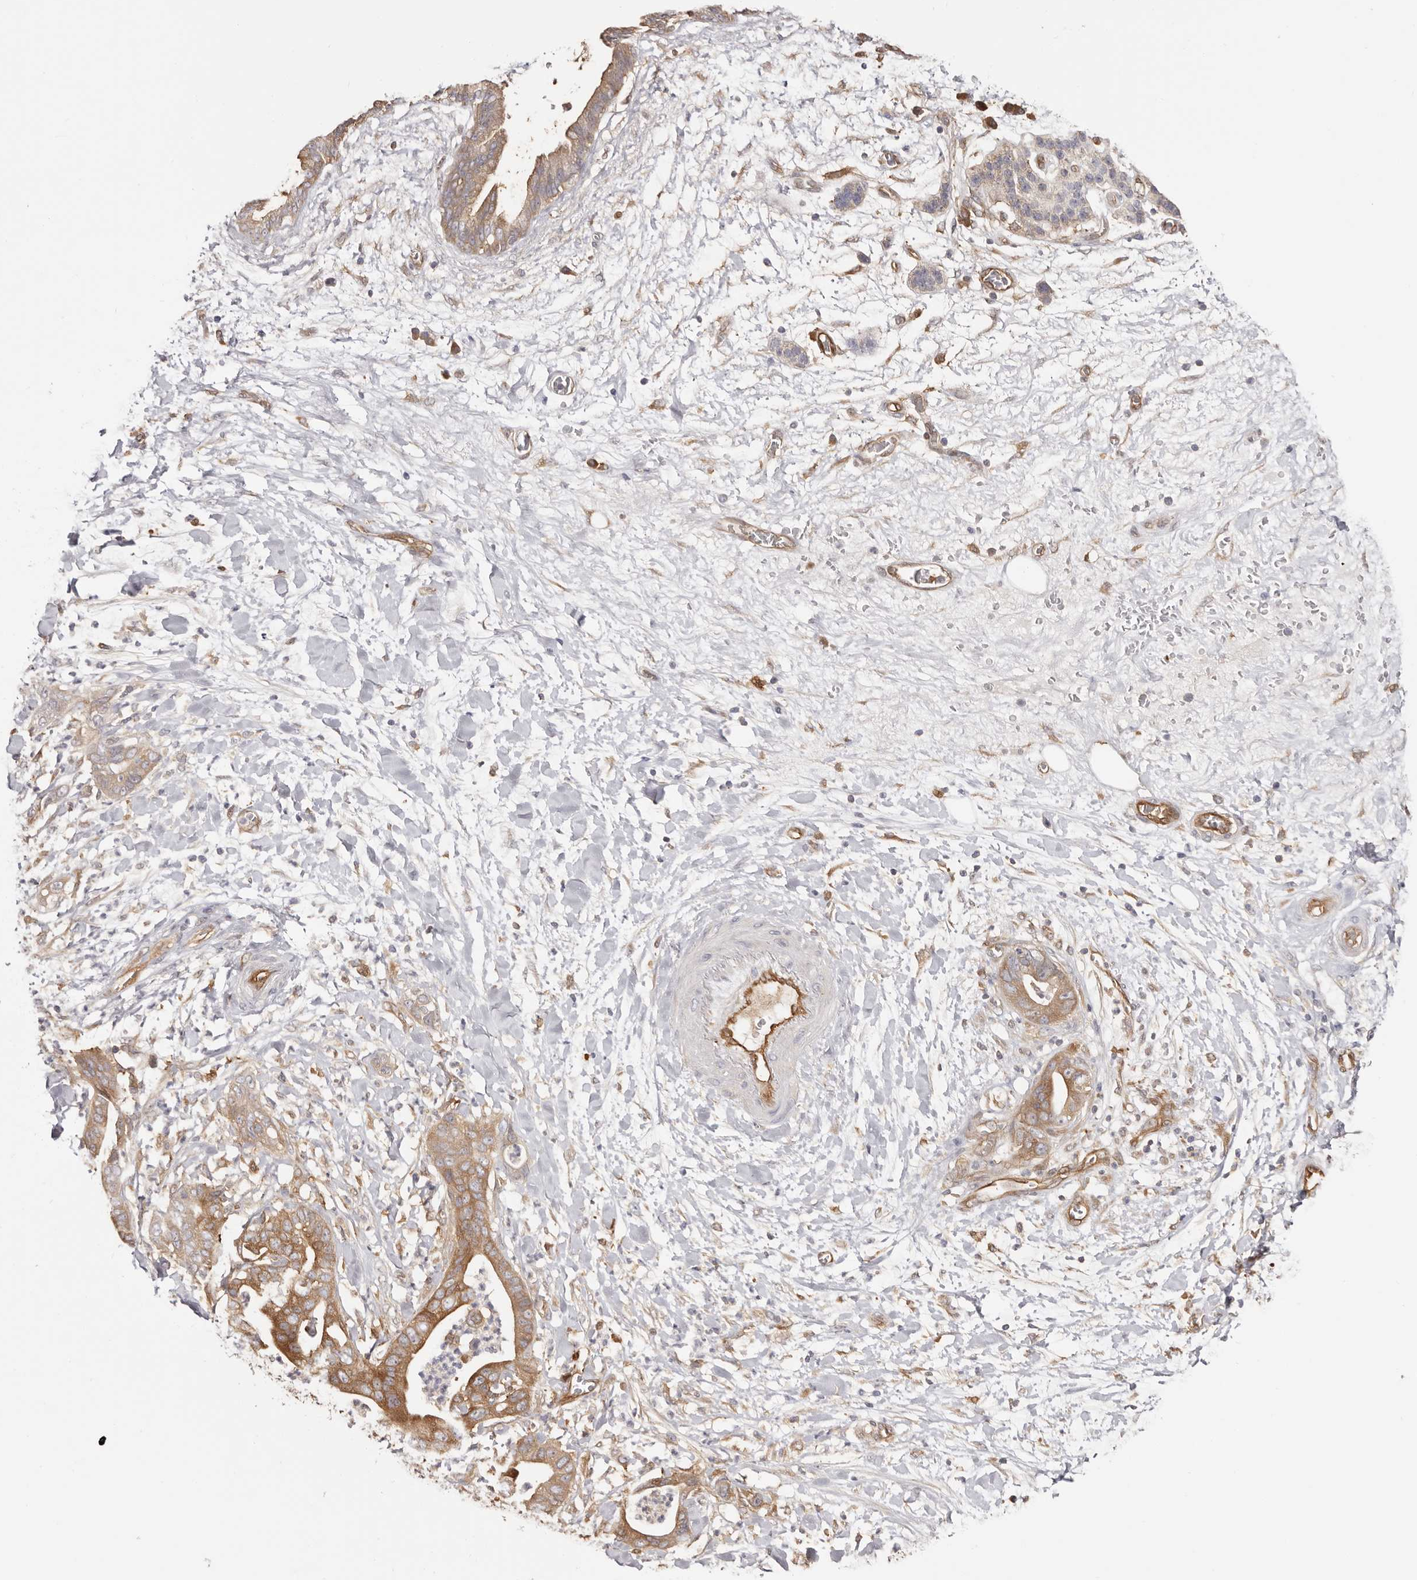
{"staining": {"intensity": "moderate", "quantity": ">75%", "location": "cytoplasmic/membranous"}, "tissue": "pancreatic cancer", "cell_type": "Tumor cells", "image_type": "cancer", "snomed": [{"axis": "morphology", "description": "Adenocarcinoma, NOS"}, {"axis": "topography", "description": "Pancreas"}], "caption": "A histopathology image of pancreatic adenocarcinoma stained for a protein displays moderate cytoplasmic/membranous brown staining in tumor cells.", "gene": "LAP3", "patient": {"sex": "female", "age": 78}}